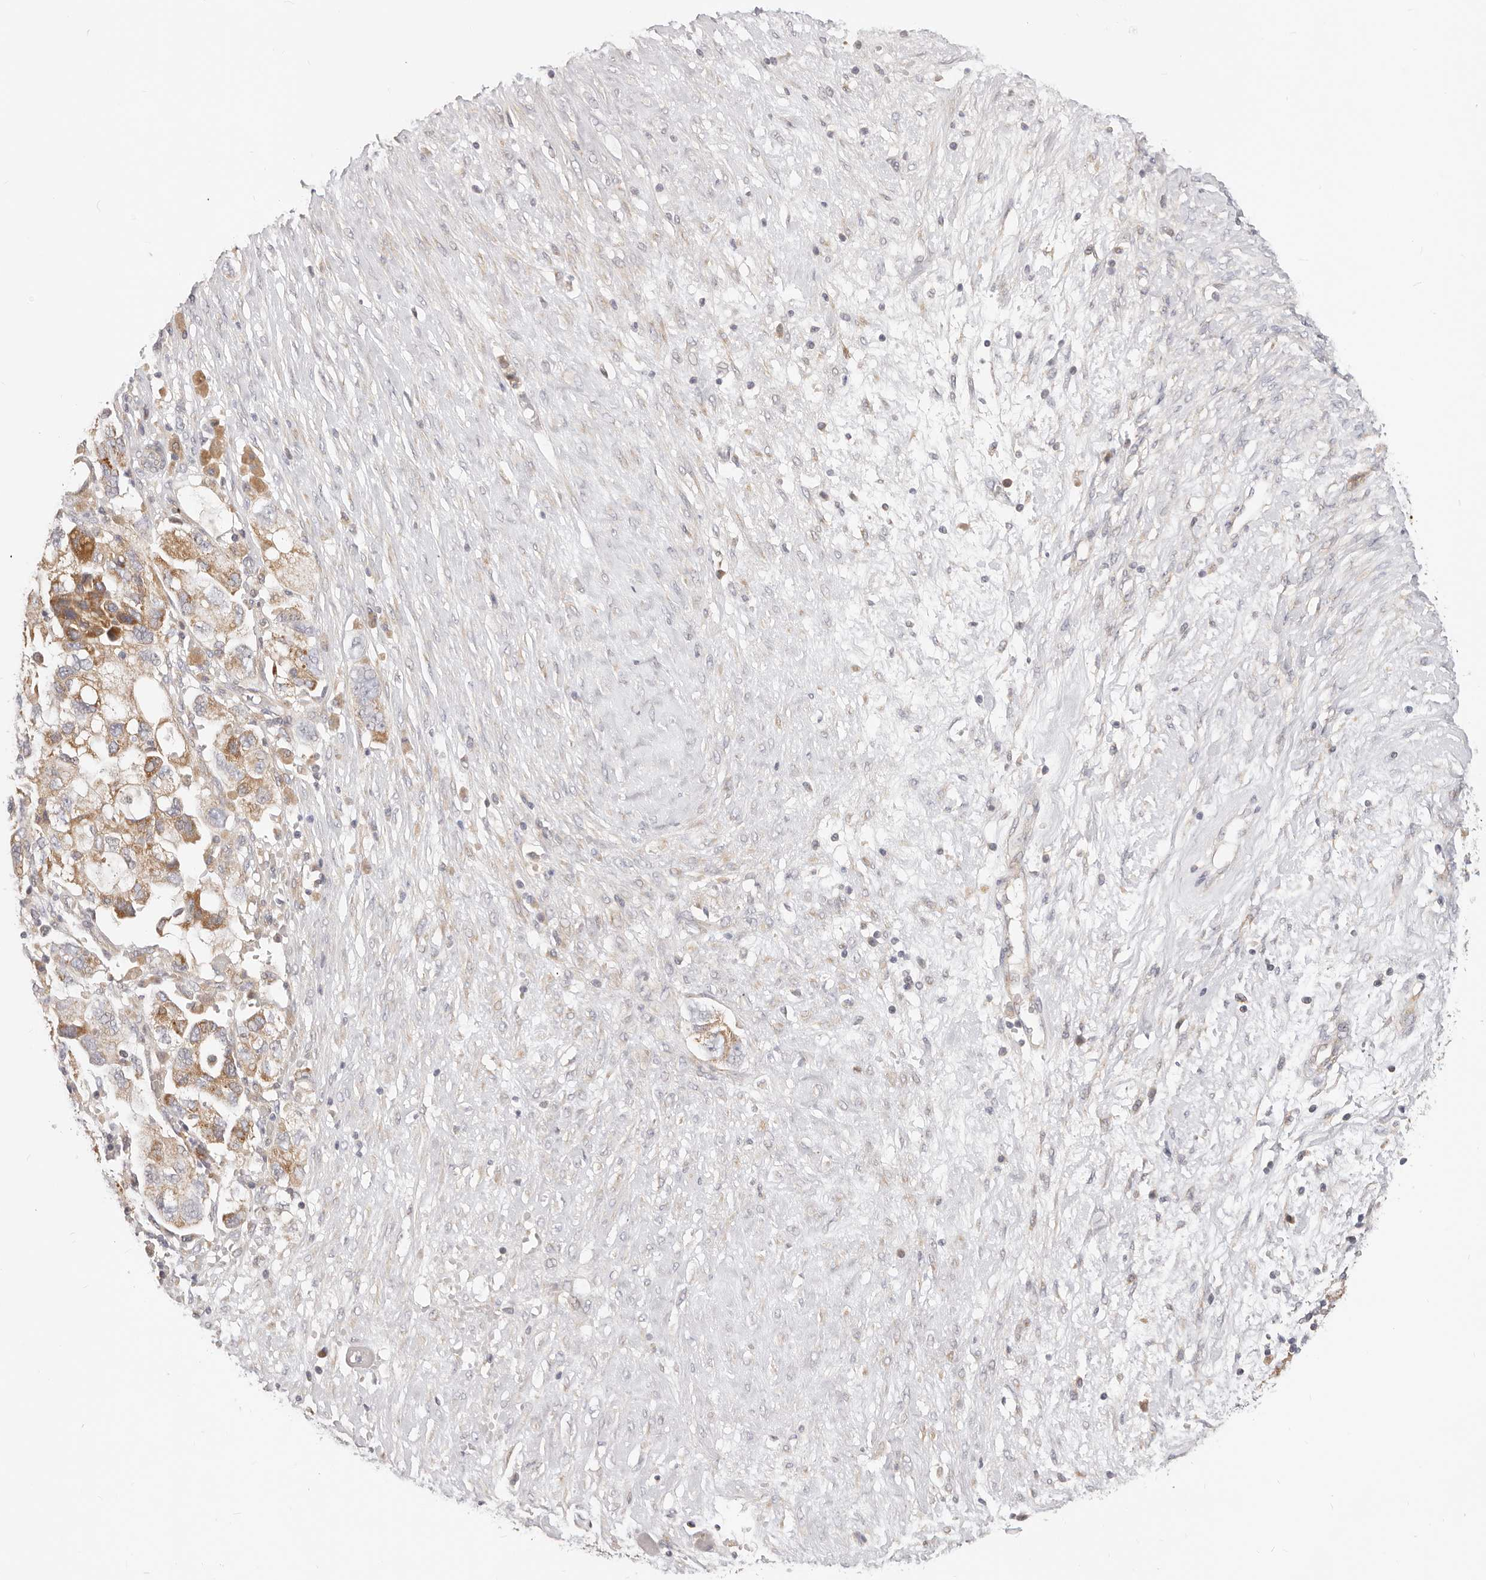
{"staining": {"intensity": "moderate", "quantity": ">75%", "location": "cytoplasmic/membranous"}, "tissue": "ovarian cancer", "cell_type": "Tumor cells", "image_type": "cancer", "snomed": [{"axis": "morphology", "description": "Carcinoma, NOS"}, {"axis": "morphology", "description": "Cystadenocarcinoma, serous, NOS"}, {"axis": "topography", "description": "Ovary"}], "caption": "IHC histopathology image of neoplastic tissue: human carcinoma (ovarian) stained using immunohistochemistry (IHC) exhibits medium levels of moderate protein expression localized specifically in the cytoplasmic/membranous of tumor cells, appearing as a cytoplasmic/membranous brown color.", "gene": "TFB2M", "patient": {"sex": "female", "age": 69}}